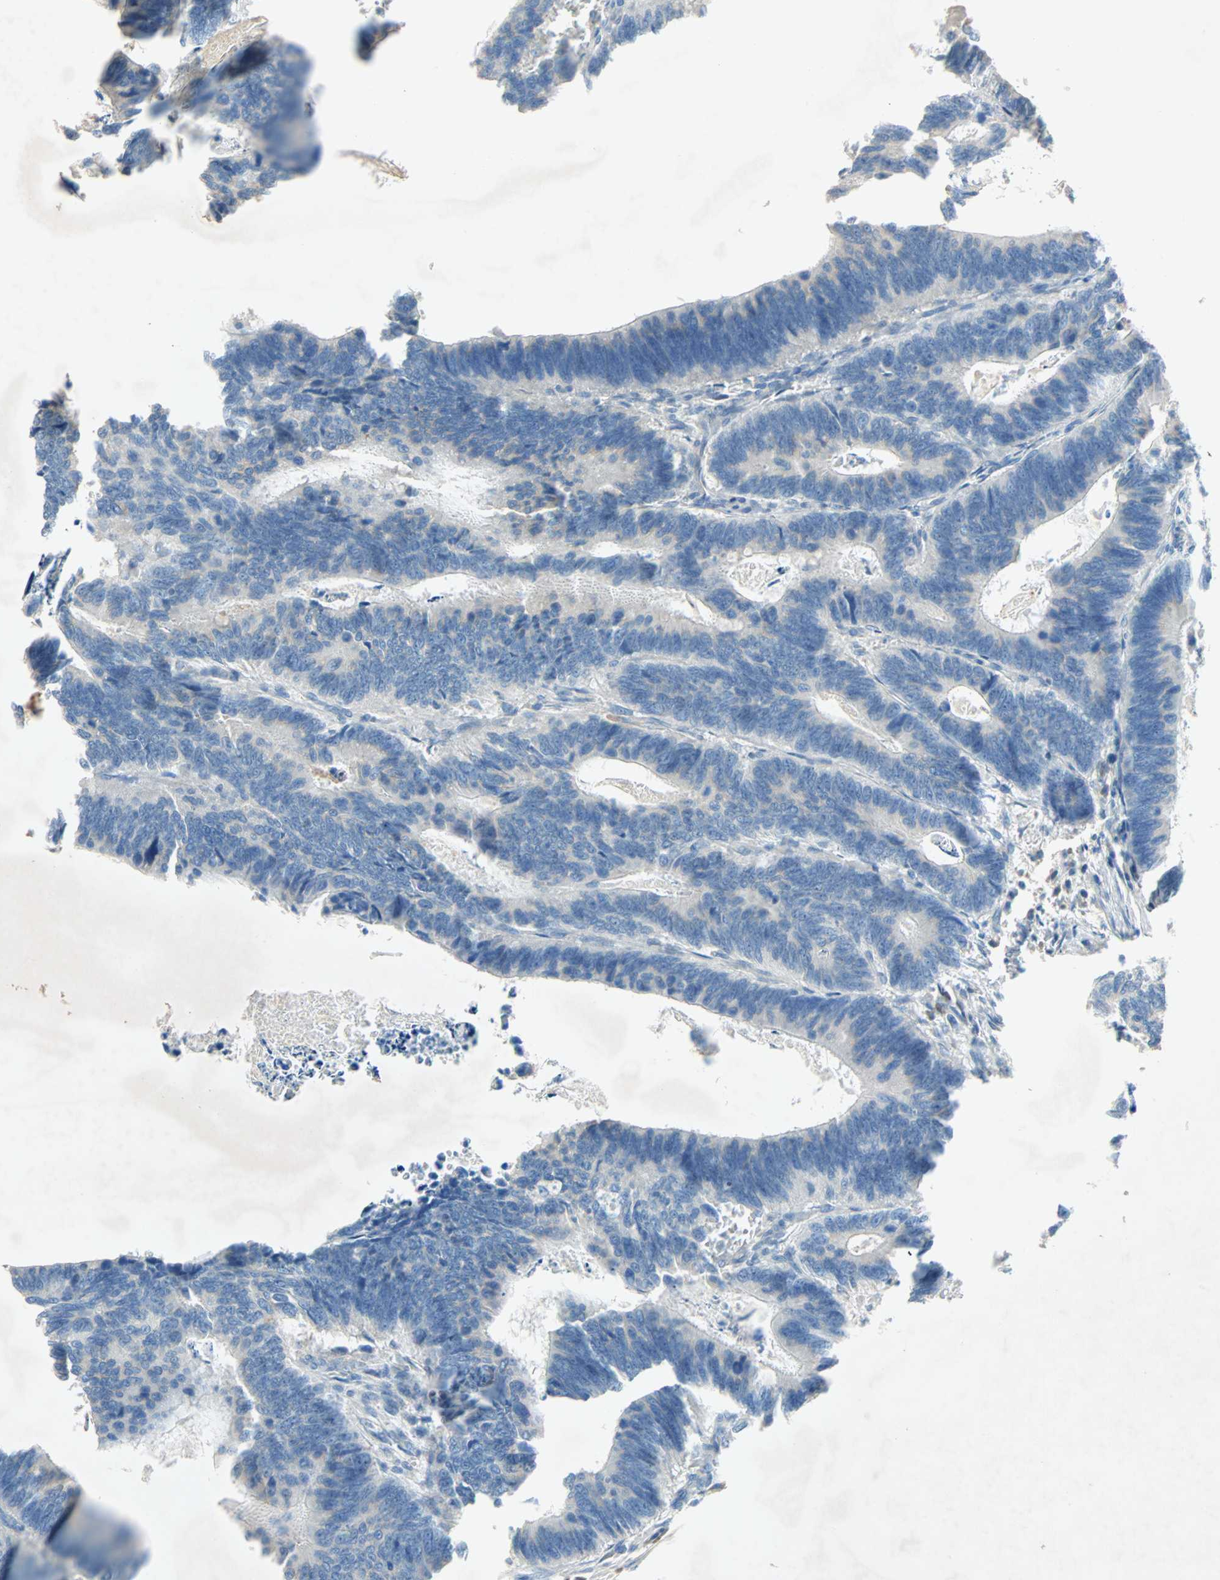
{"staining": {"intensity": "negative", "quantity": "none", "location": "none"}, "tissue": "colorectal cancer", "cell_type": "Tumor cells", "image_type": "cancer", "snomed": [{"axis": "morphology", "description": "Adenocarcinoma, NOS"}, {"axis": "topography", "description": "Colon"}], "caption": "Colorectal cancer stained for a protein using immunohistochemistry reveals no positivity tumor cells.", "gene": "XYLT1", "patient": {"sex": "male", "age": 72}}